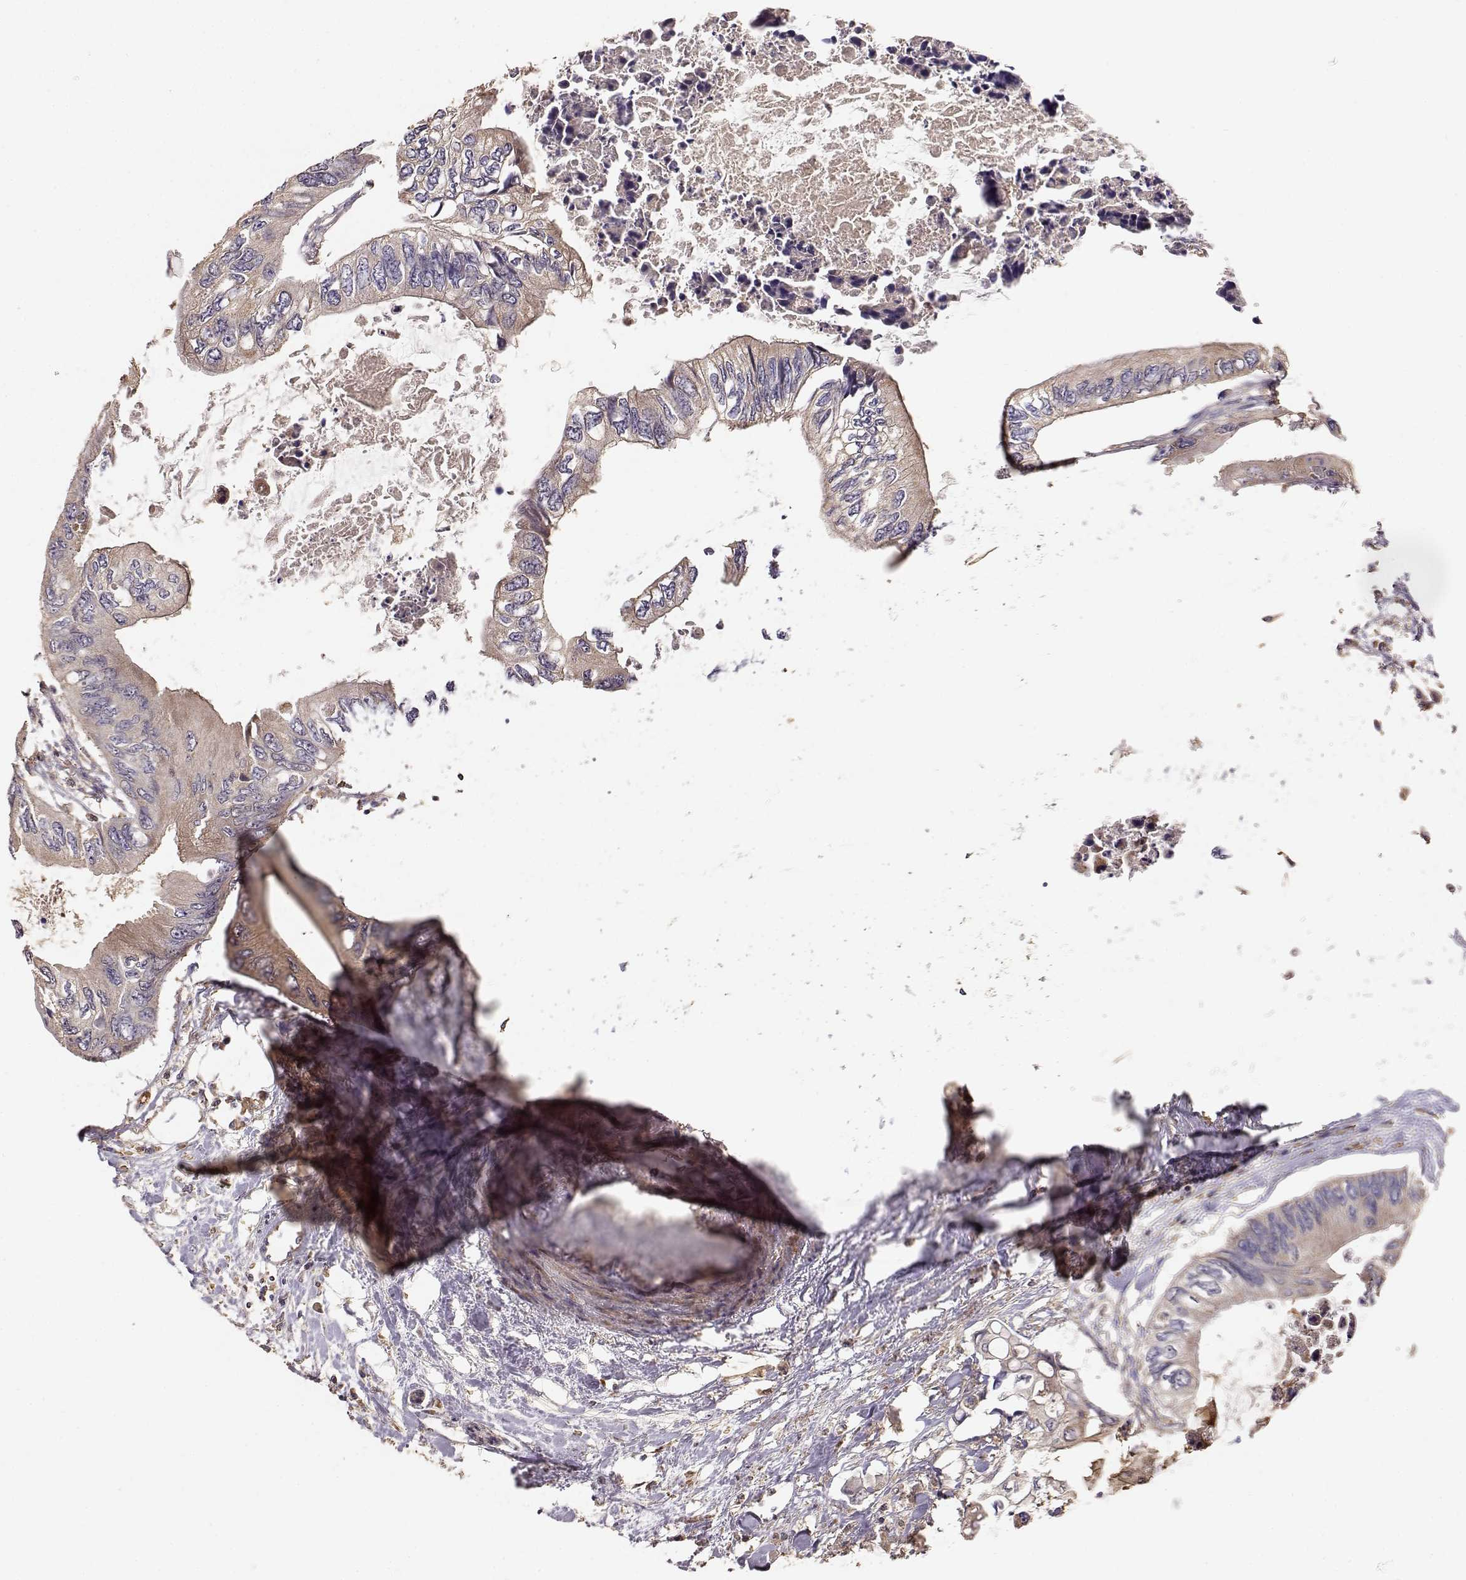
{"staining": {"intensity": "weak", "quantity": ">75%", "location": "cytoplasmic/membranous"}, "tissue": "colorectal cancer", "cell_type": "Tumor cells", "image_type": "cancer", "snomed": [{"axis": "morphology", "description": "Adenocarcinoma, NOS"}, {"axis": "topography", "description": "Rectum"}], "caption": "Colorectal adenocarcinoma tissue shows weak cytoplasmic/membranous expression in about >75% of tumor cells (DAB (3,3'-diaminobenzidine) IHC with brightfield microscopy, high magnification).", "gene": "TARS3", "patient": {"sex": "male", "age": 63}}